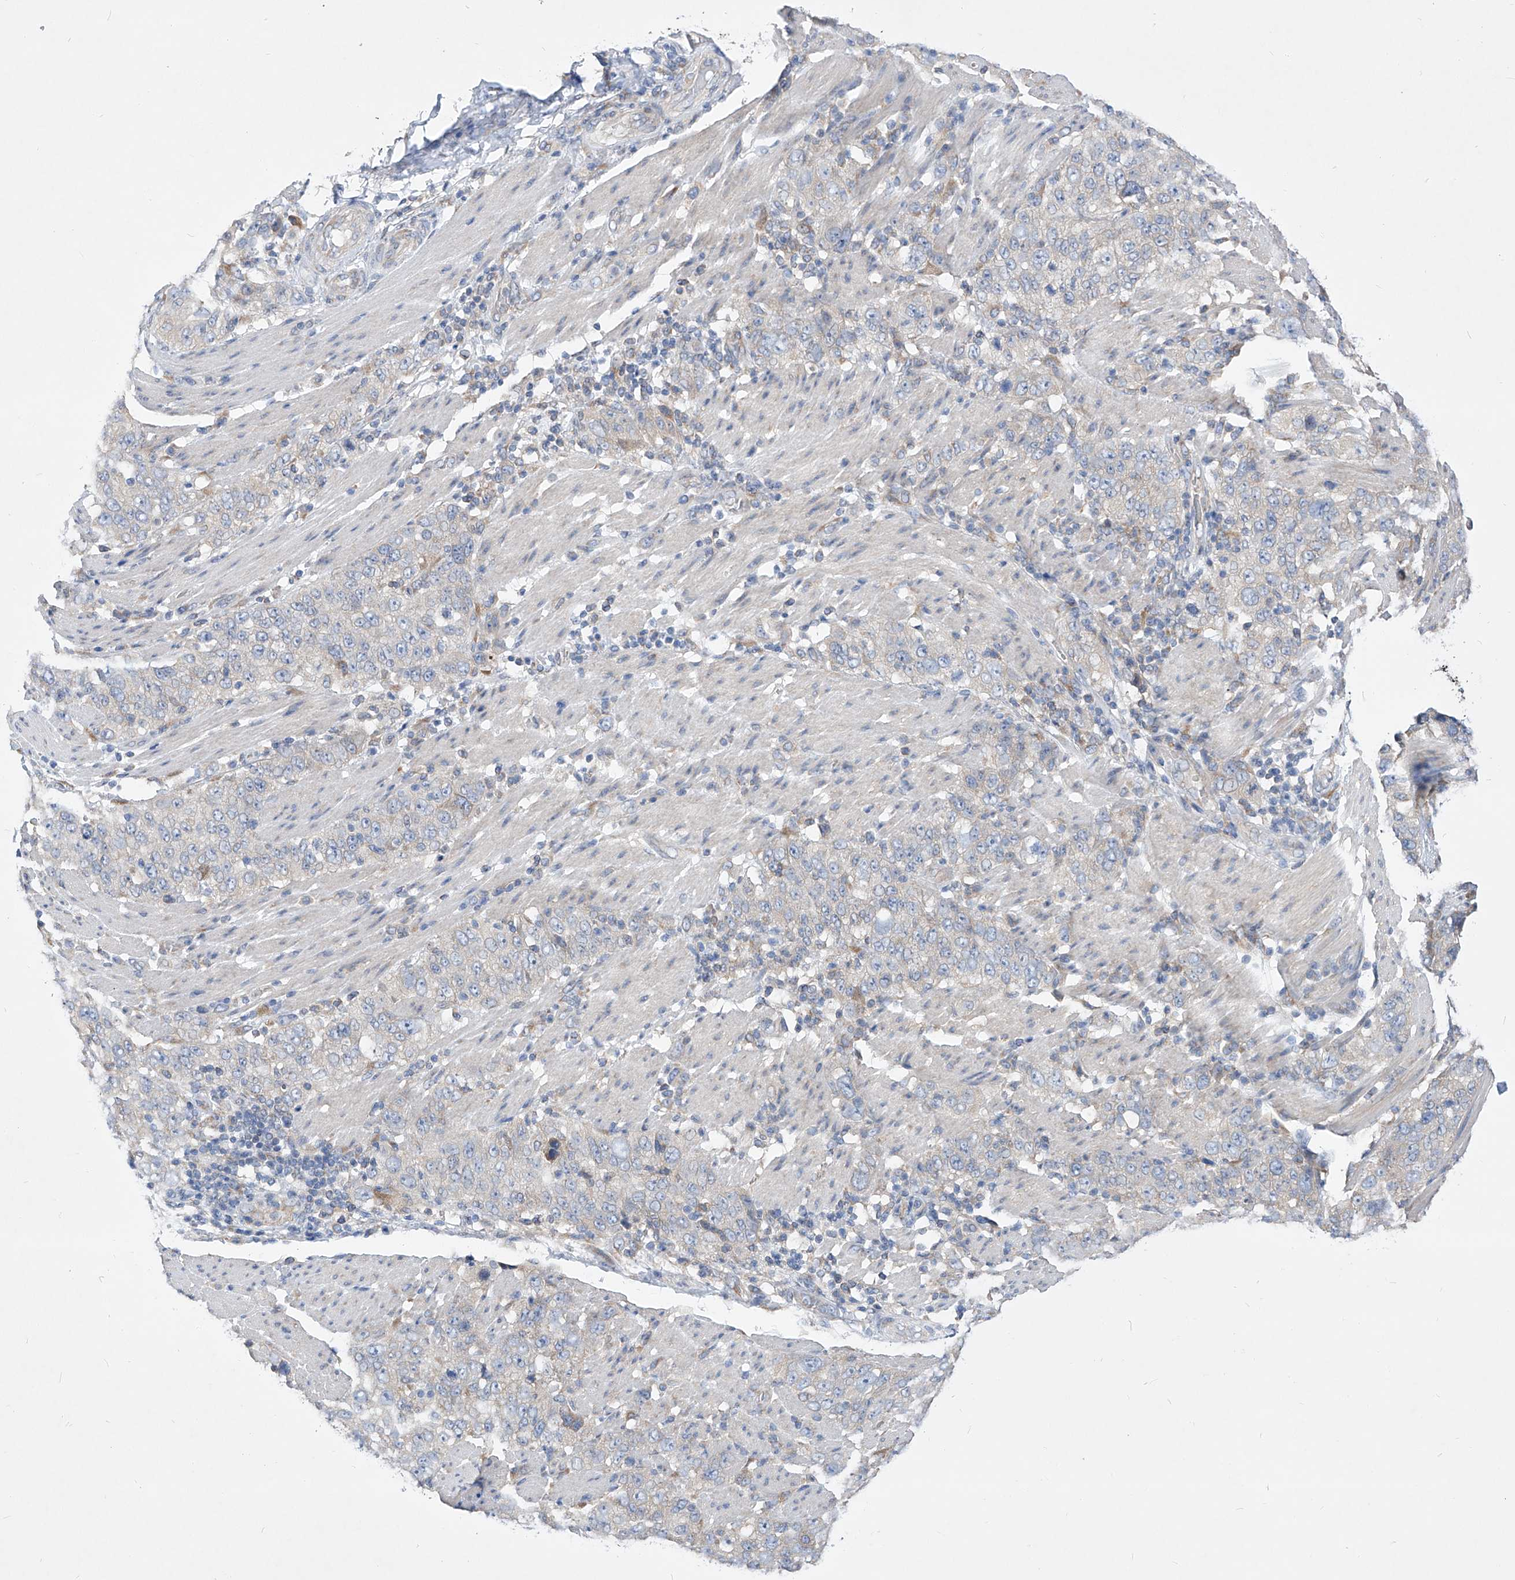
{"staining": {"intensity": "negative", "quantity": "none", "location": "none"}, "tissue": "stomach cancer", "cell_type": "Tumor cells", "image_type": "cancer", "snomed": [{"axis": "morphology", "description": "Adenocarcinoma, NOS"}, {"axis": "topography", "description": "Stomach"}], "caption": "IHC histopathology image of human stomach adenocarcinoma stained for a protein (brown), which demonstrates no positivity in tumor cells.", "gene": "UFL1", "patient": {"sex": "male", "age": 48}}